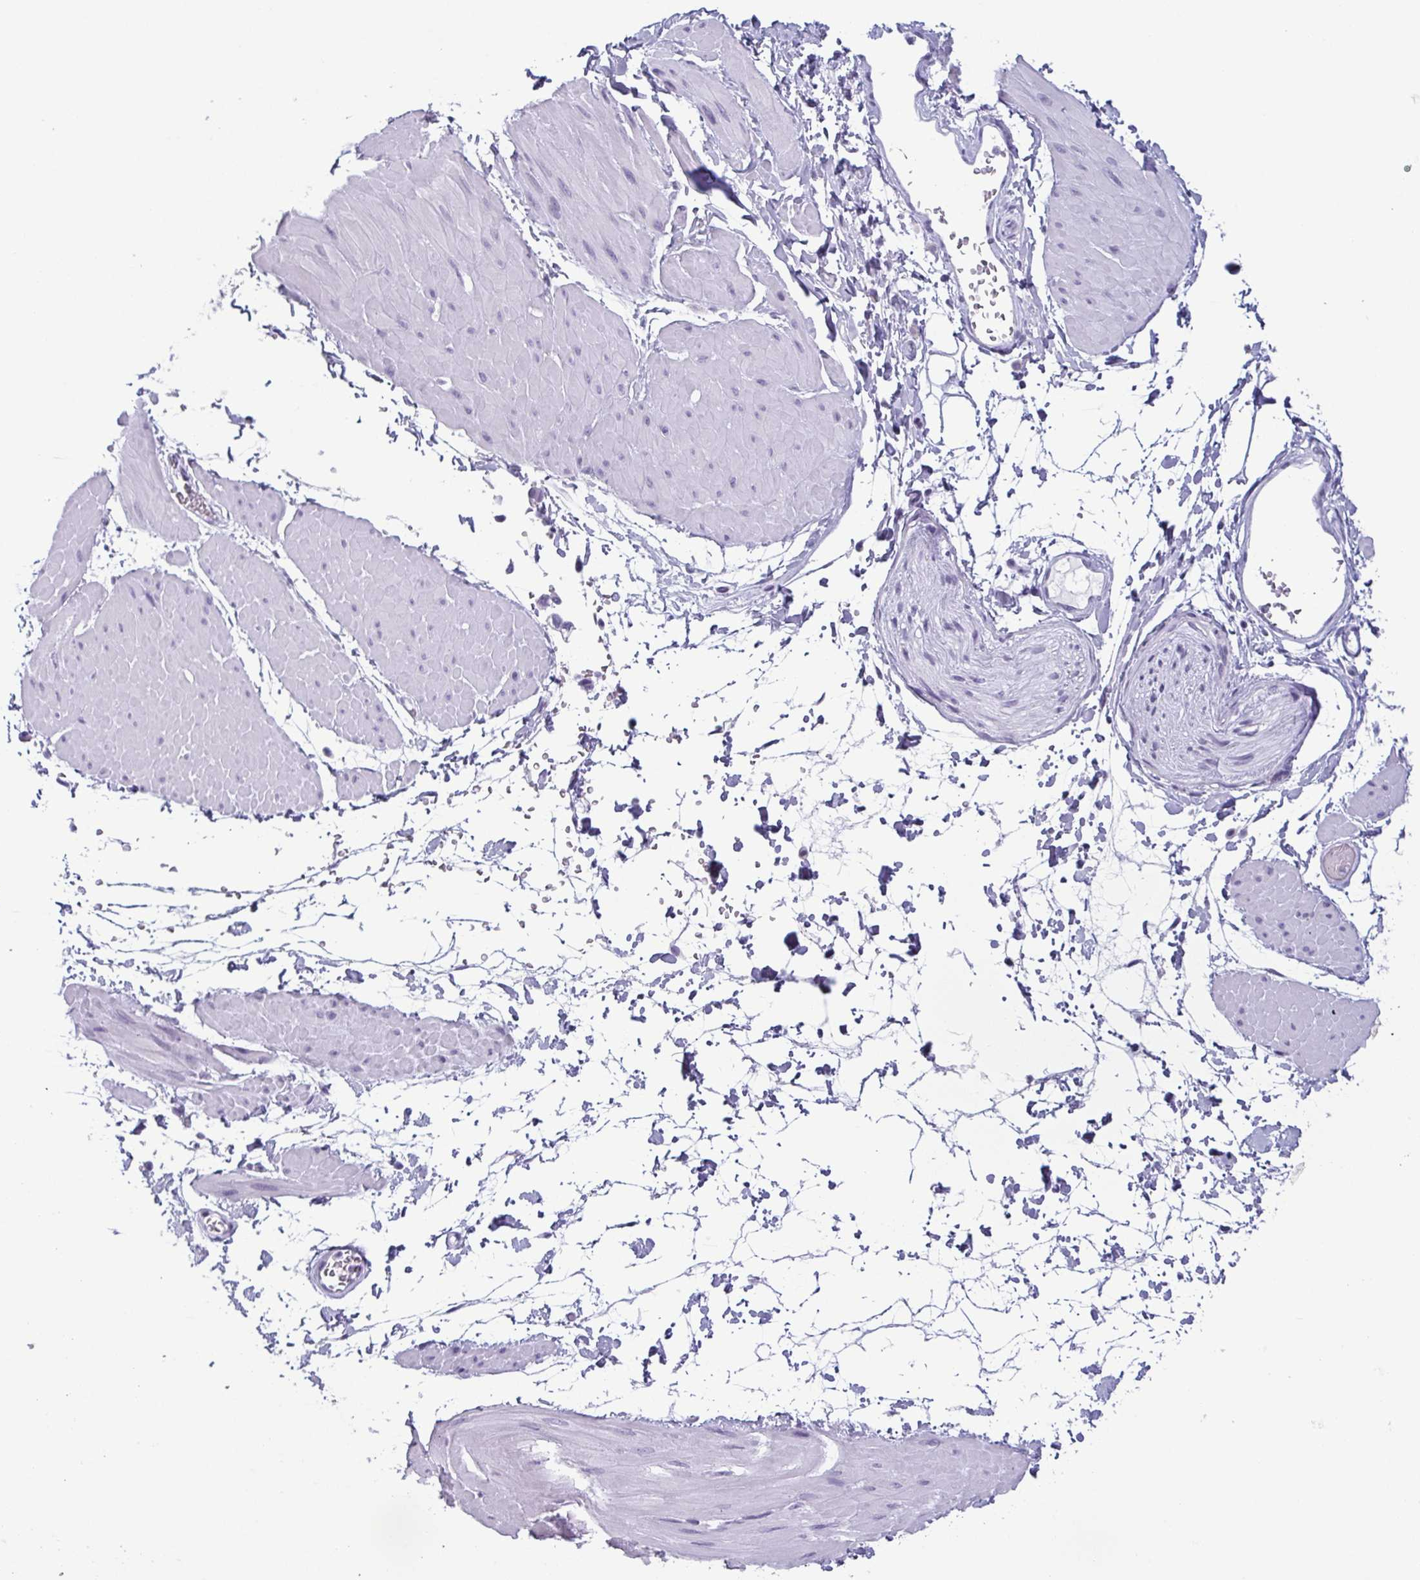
{"staining": {"intensity": "negative", "quantity": "none", "location": "none"}, "tissue": "adipose tissue", "cell_type": "Adipocytes", "image_type": "normal", "snomed": [{"axis": "morphology", "description": "Normal tissue, NOS"}, {"axis": "topography", "description": "Smooth muscle"}, {"axis": "topography", "description": "Peripheral nerve tissue"}], "caption": "This is a histopathology image of IHC staining of unremarkable adipose tissue, which shows no positivity in adipocytes. Nuclei are stained in blue.", "gene": "KRT78", "patient": {"sex": "male", "age": 58}}